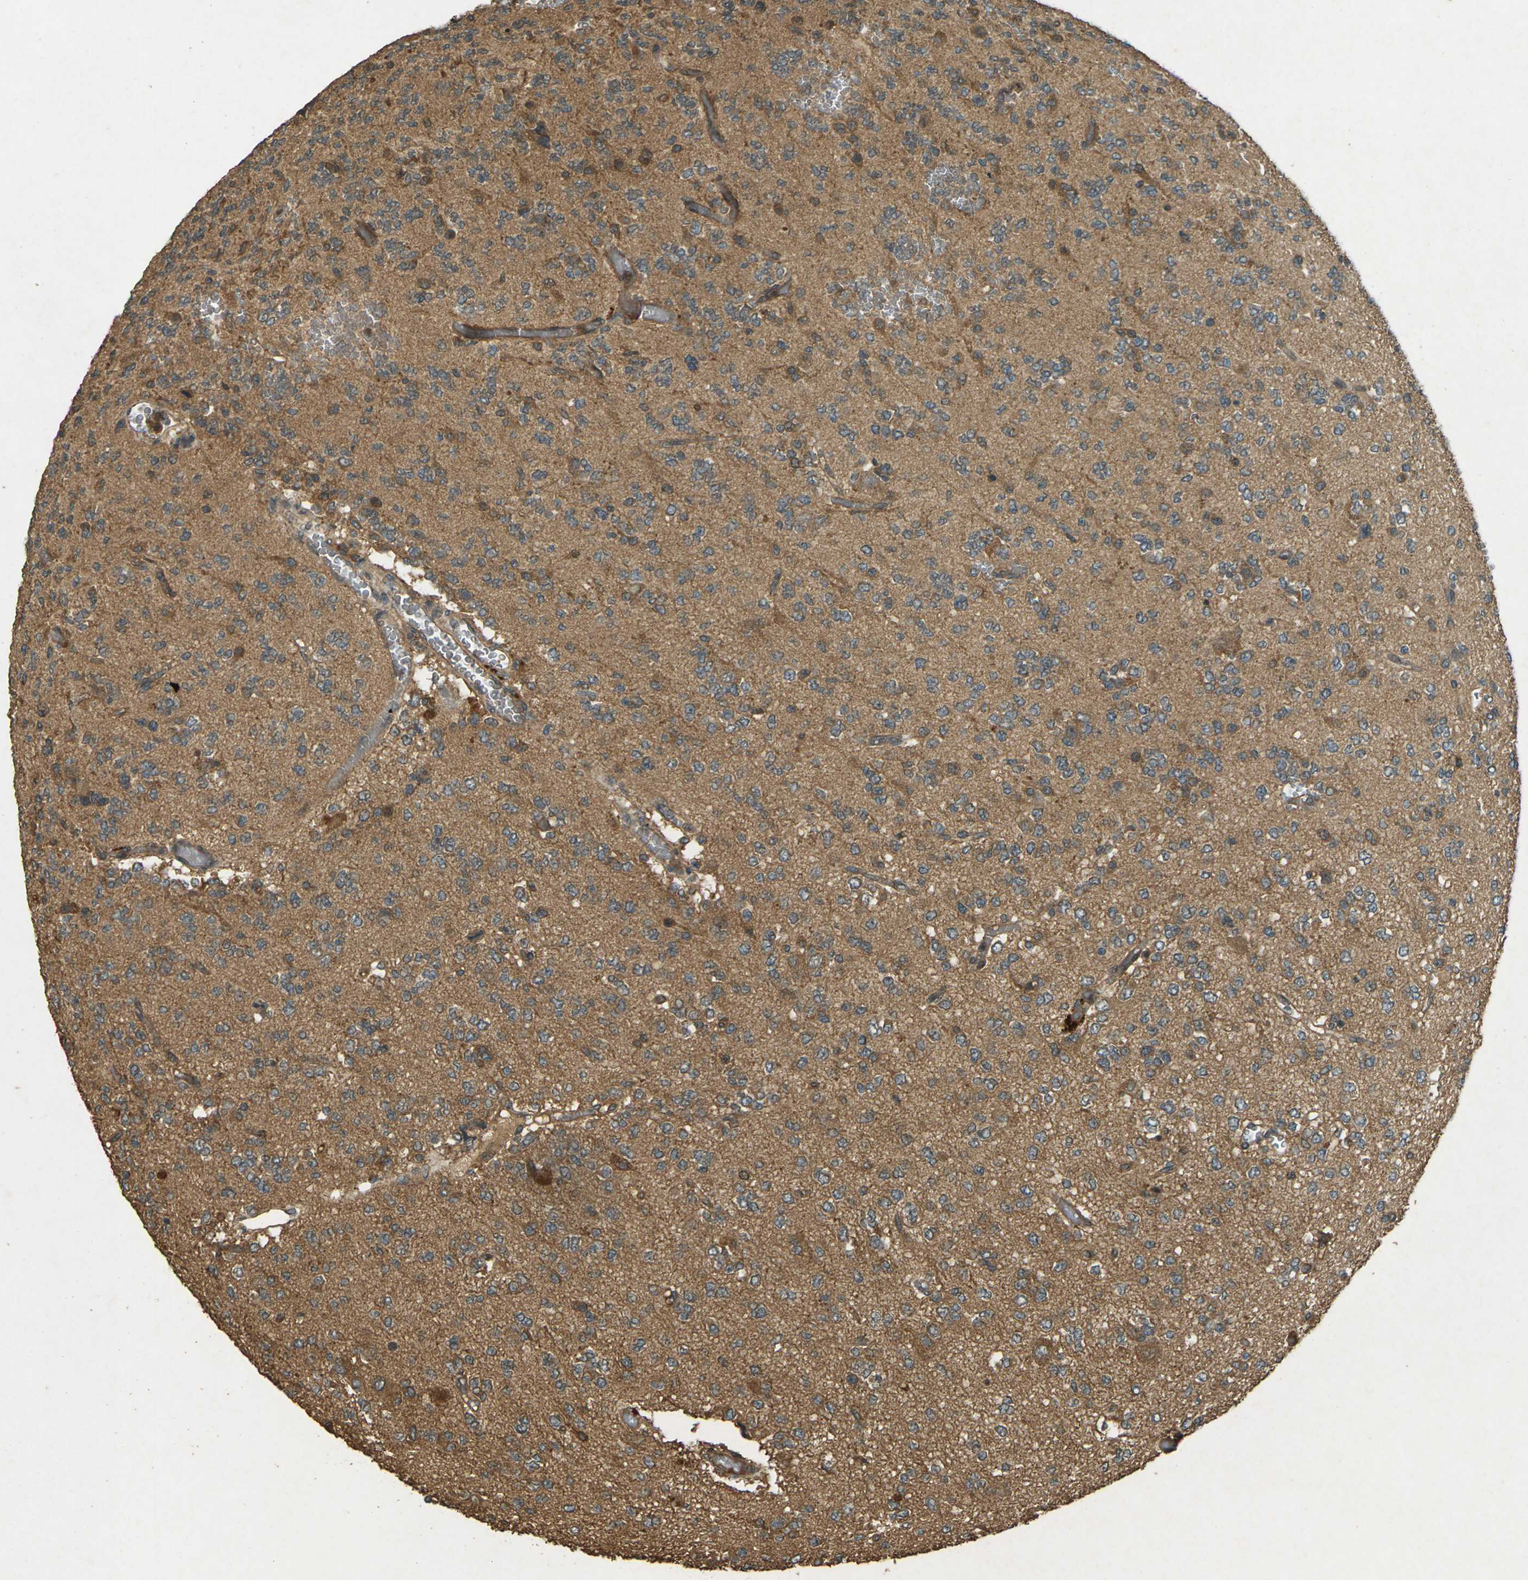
{"staining": {"intensity": "negative", "quantity": "none", "location": "none"}, "tissue": "glioma", "cell_type": "Tumor cells", "image_type": "cancer", "snomed": [{"axis": "morphology", "description": "Glioma, malignant, Low grade"}, {"axis": "topography", "description": "Brain"}], "caption": "This image is of low-grade glioma (malignant) stained with immunohistochemistry to label a protein in brown with the nuclei are counter-stained blue. There is no staining in tumor cells.", "gene": "TAP1", "patient": {"sex": "male", "age": 38}}